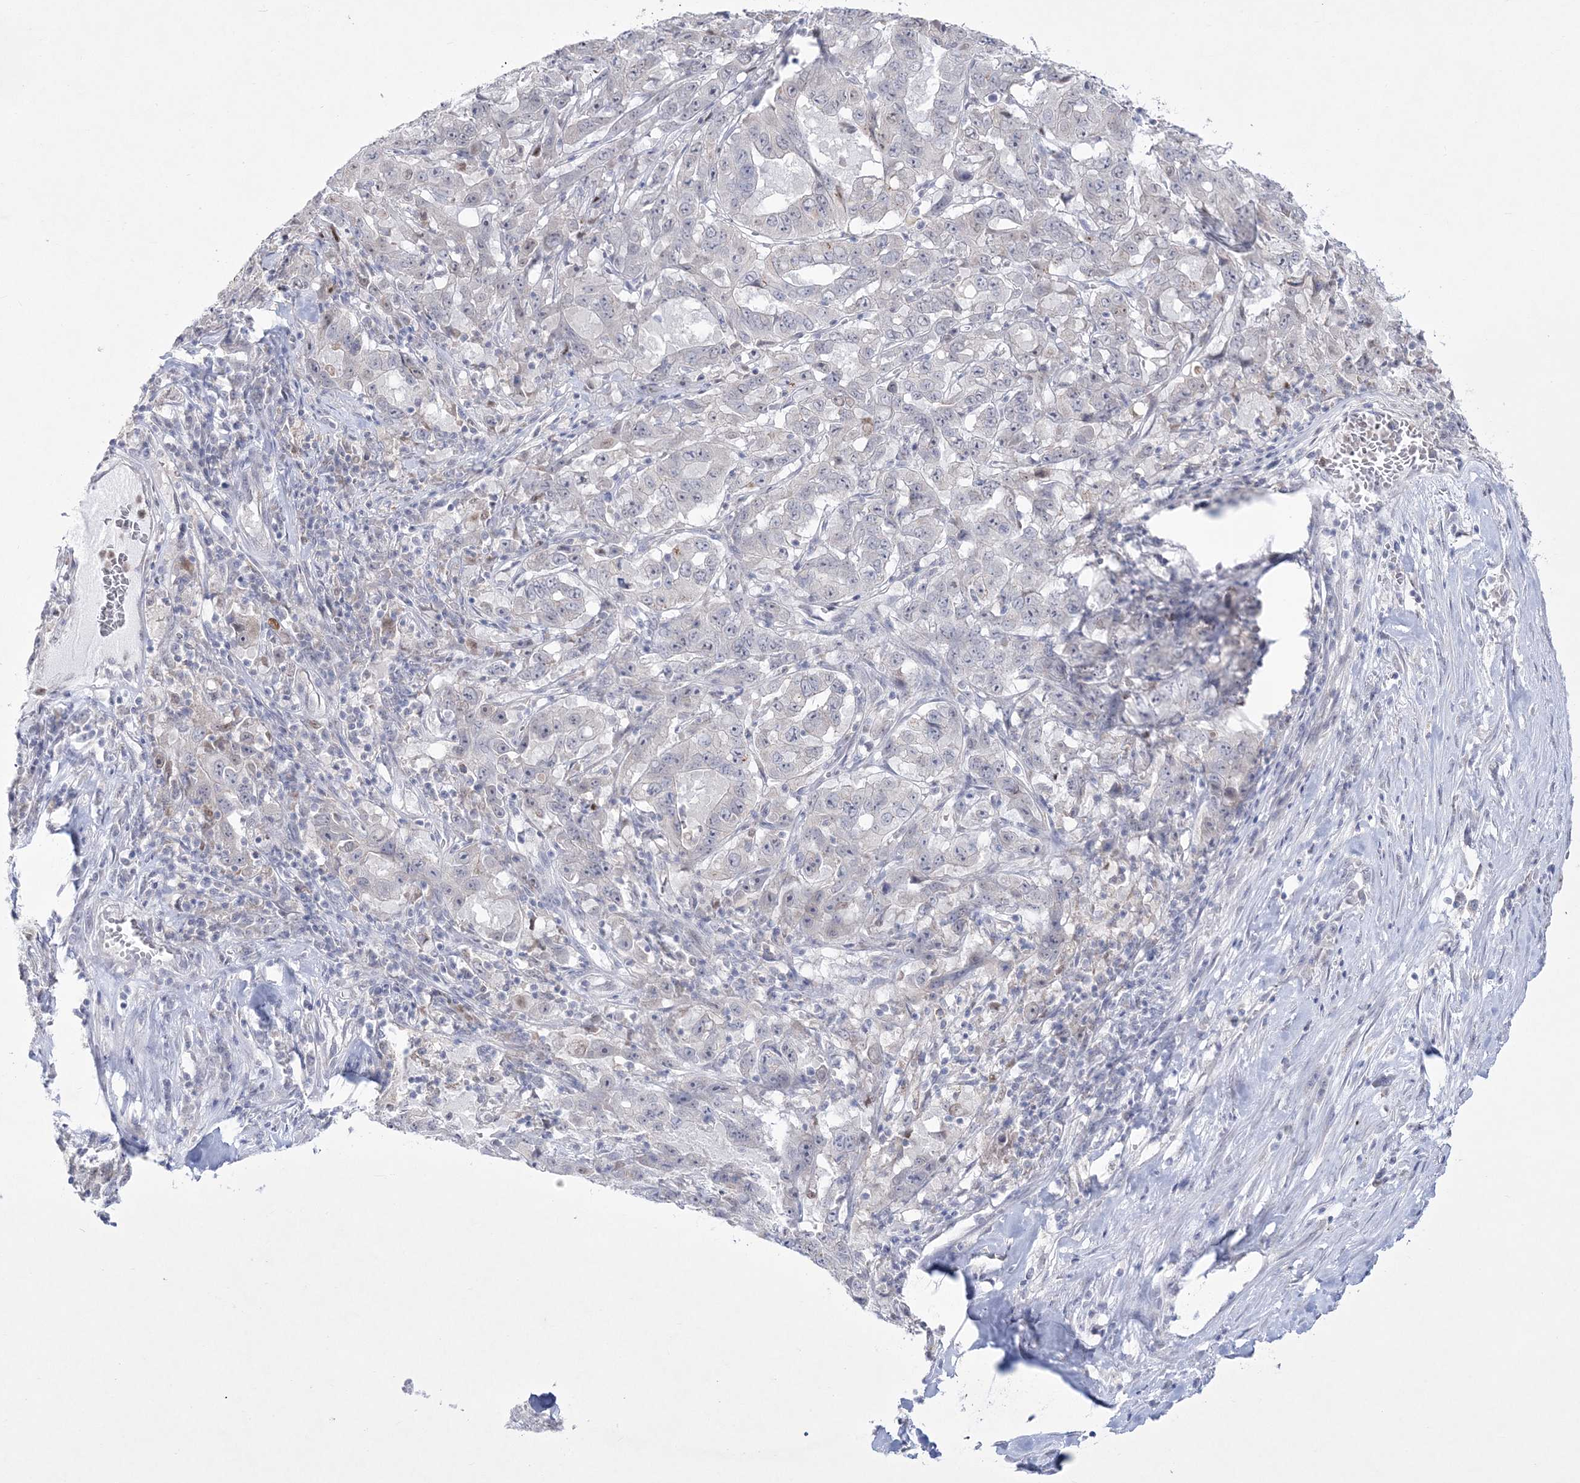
{"staining": {"intensity": "negative", "quantity": "none", "location": "none"}, "tissue": "pancreatic cancer", "cell_type": "Tumor cells", "image_type": "cancer", "snomed": [{"axis": "morphology", "description": "Adenocarcinoma, NOS"}, {"axis": "topography", "description": "Pancreas"}], "caption": "IHC histopathology image of neoplastic tissue: adenocarcinoma (pancreatic) stained with DAB (3,3'-diaminobenzidine) demonstrates no significant protein staining in tumor cells.", "gene": "WDR27", "patient": {"sex": "male", "age": 63}}